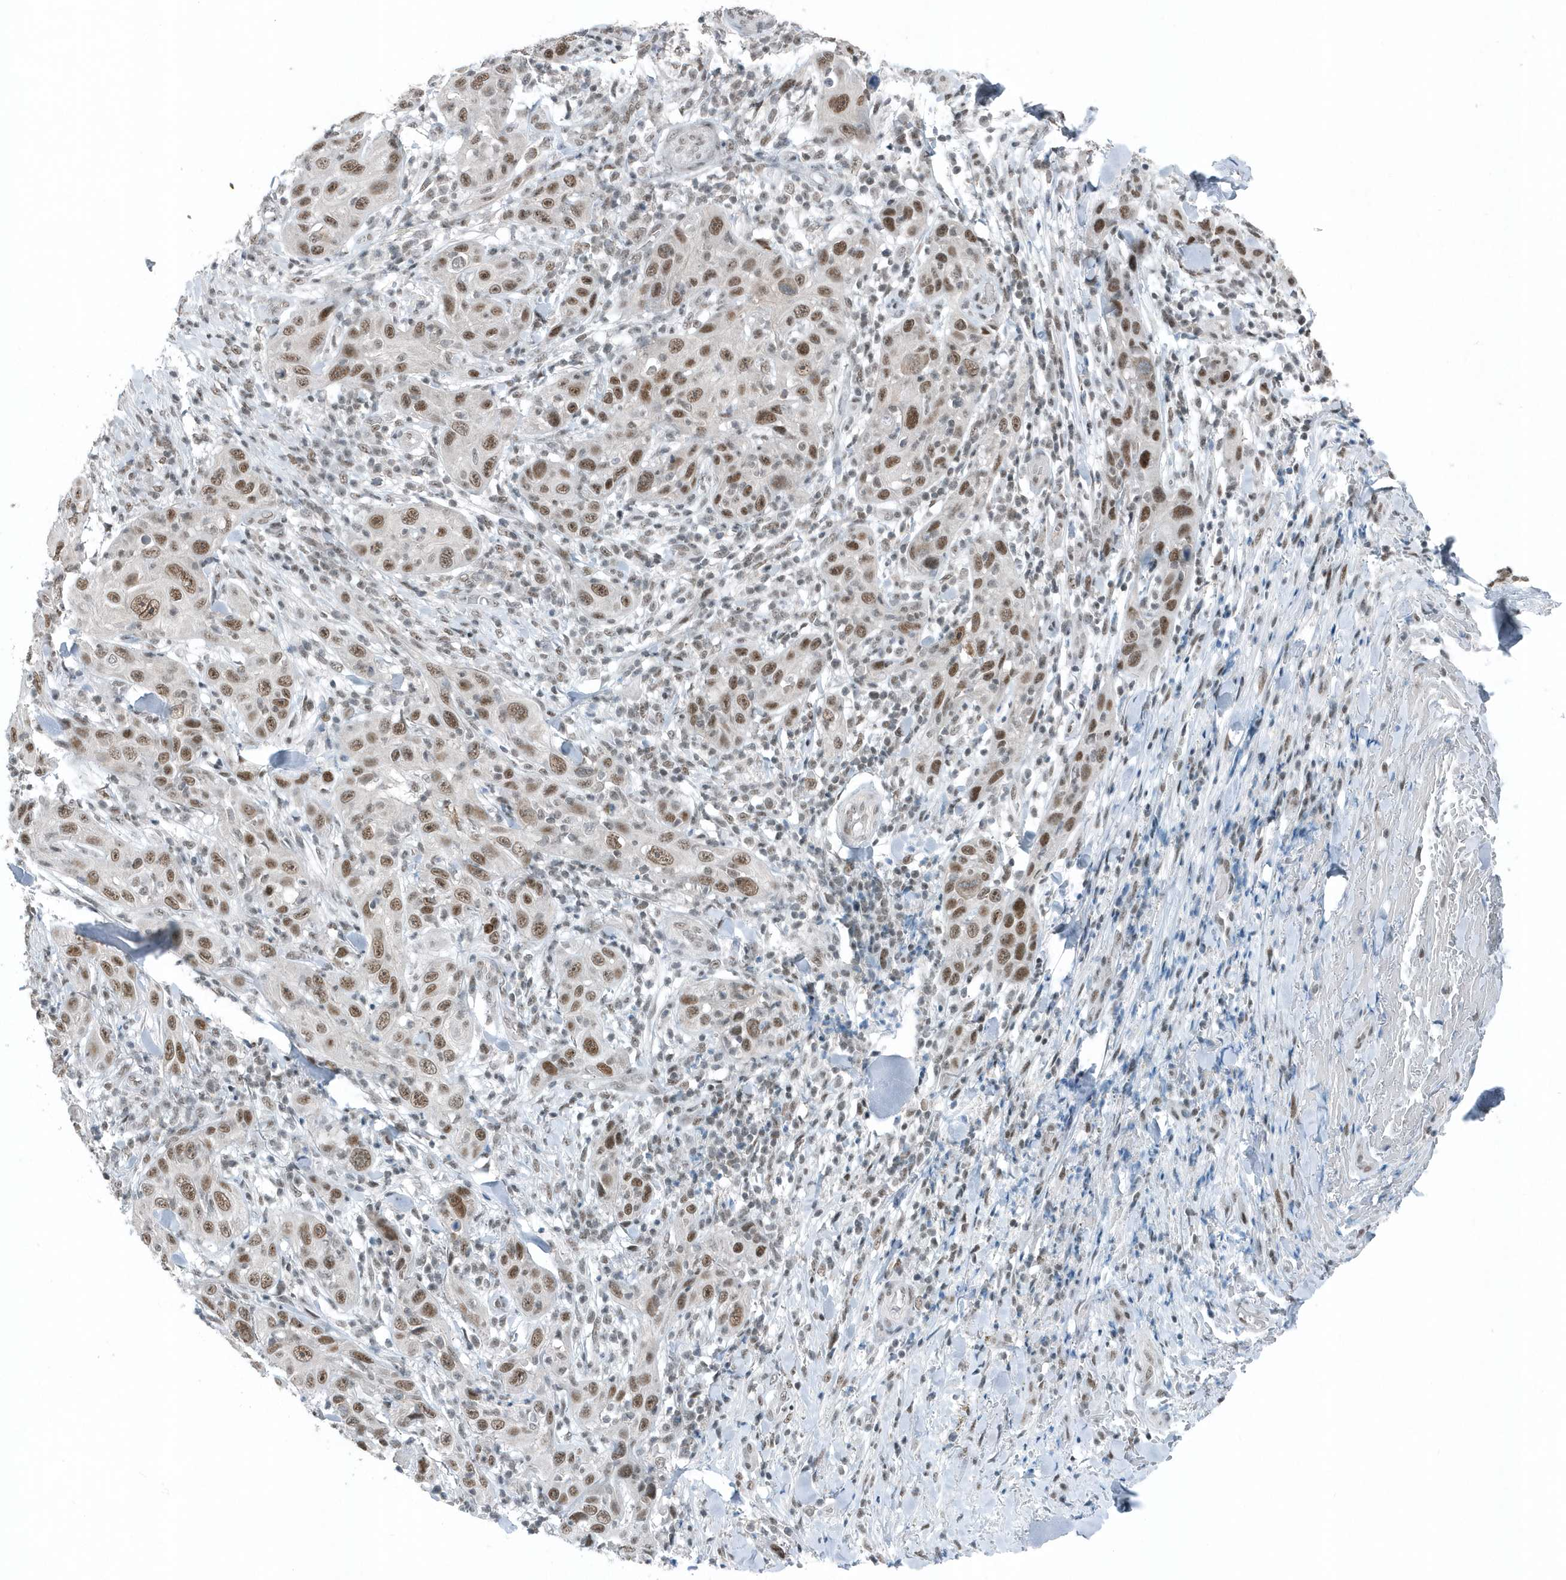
{"staining": {"intensity": "moderate", "quantity": ">75%", "location": "nuclear"}, "tissue": "skin cancer", "cell_type": "Tumor cells", "image_type": "cancer", "snomed": [{"axis": "morphology", "description": "Squamous cell carcinoma, NOS"}, {"axis": "topography", "description": "Skin"}], "caption": "Skin squamous cell carcinoma stained for a protein (brown) shows moderate nuclear positive staining in approximately >75% of tumor cells.", "gene": "YTHDC1", "patient": {"sex": "female", "age": 88}}